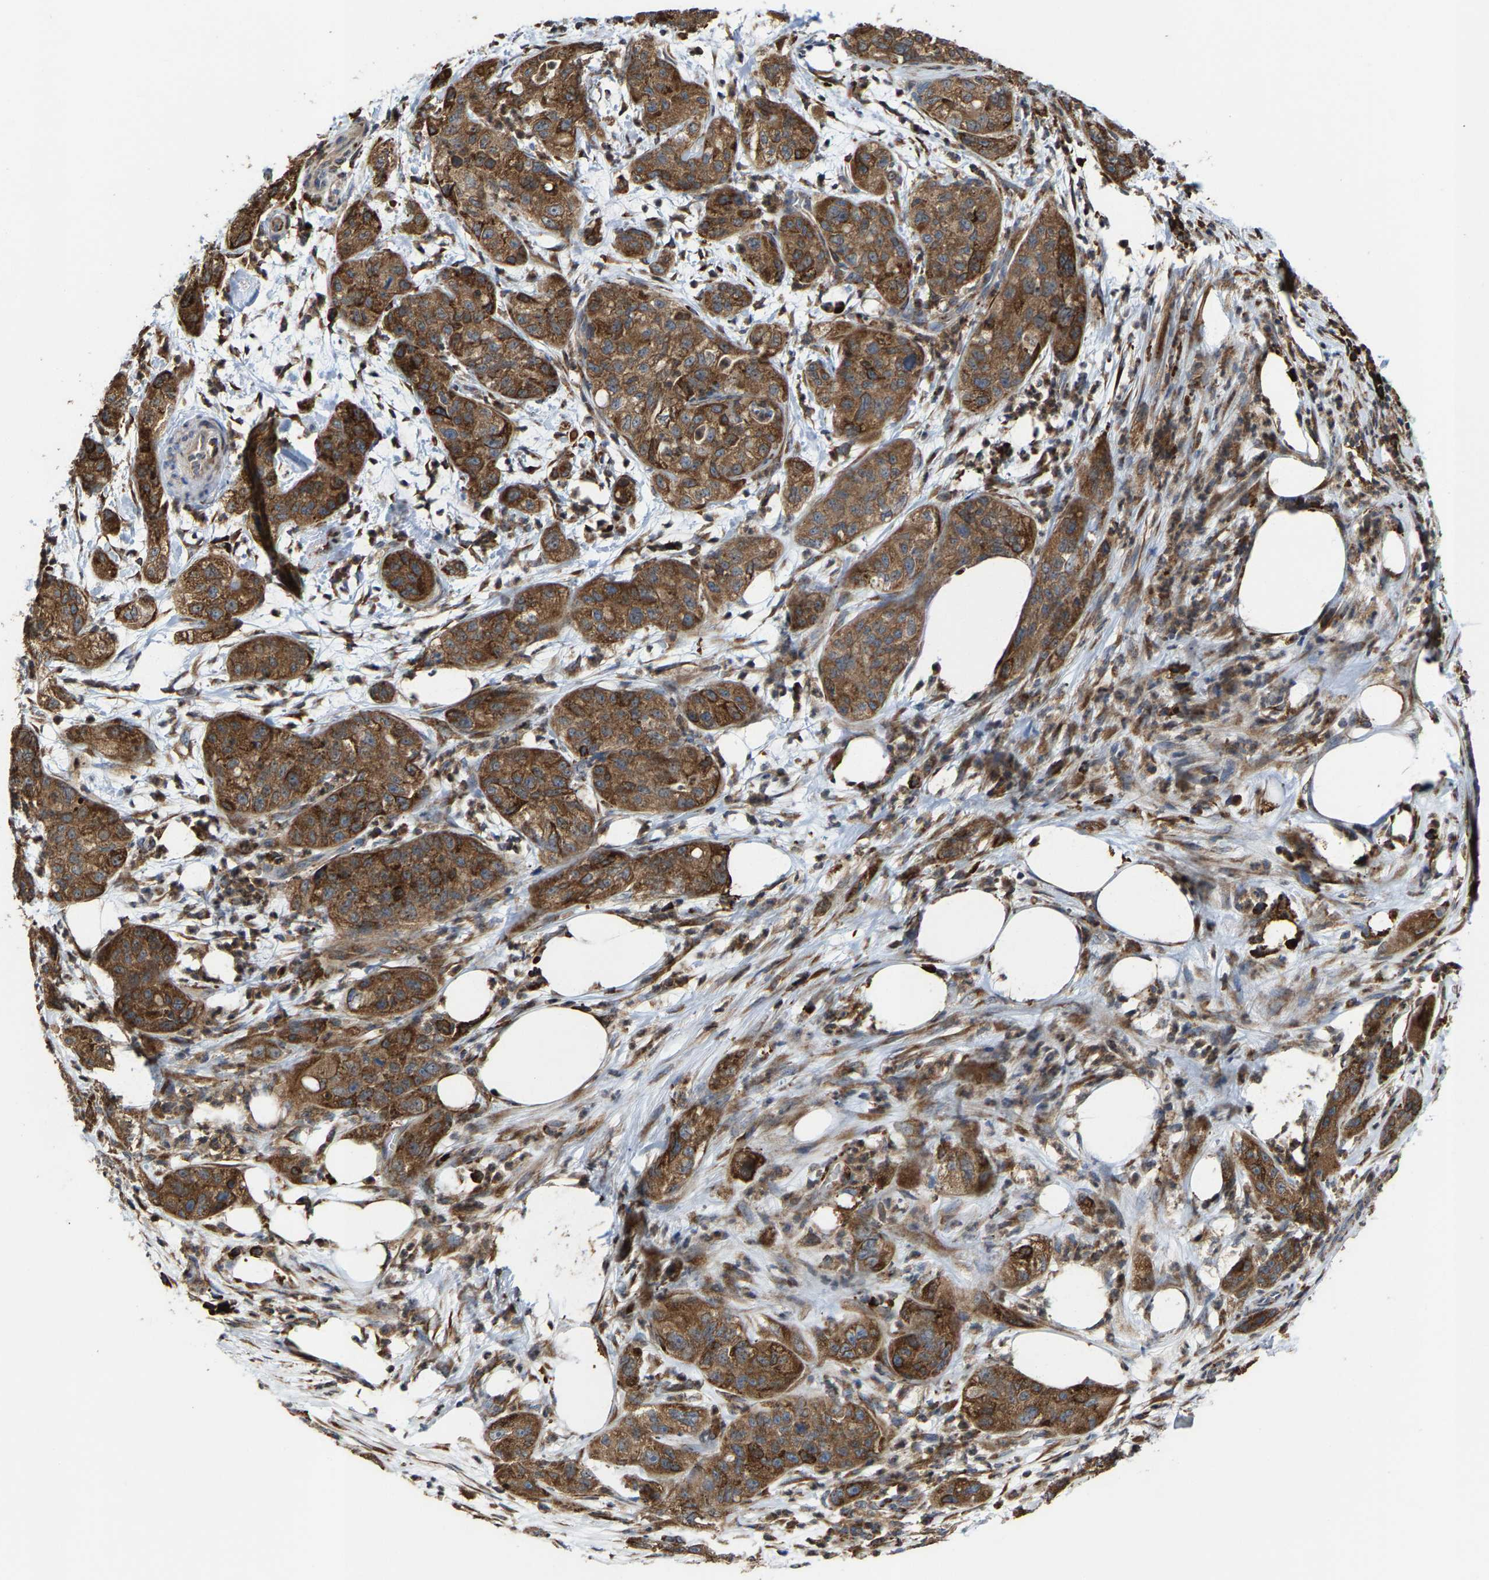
{"staining": {"intensity": "strong", "quantity": ">75%", "location": "cytoplasmic/membranous"}, "tissue": "pancreatic cancer", "cell_type": "Tumor cells", "image_type": "cancer", "snomed": [{"axis": "morphology", "description": "Adenocarcinoma, NOS"}, {"axis": "topography", "description": "Pancreas"}], "caption": "Immunohistochemical staining of human adenocarcinoma (pancreatic) reveals high levels of strong cytoplasmic/membranous staining in approximately >75% of tumor cells.", "gene": "FGD3", "patient": {"sex": "female", "age": 78}}